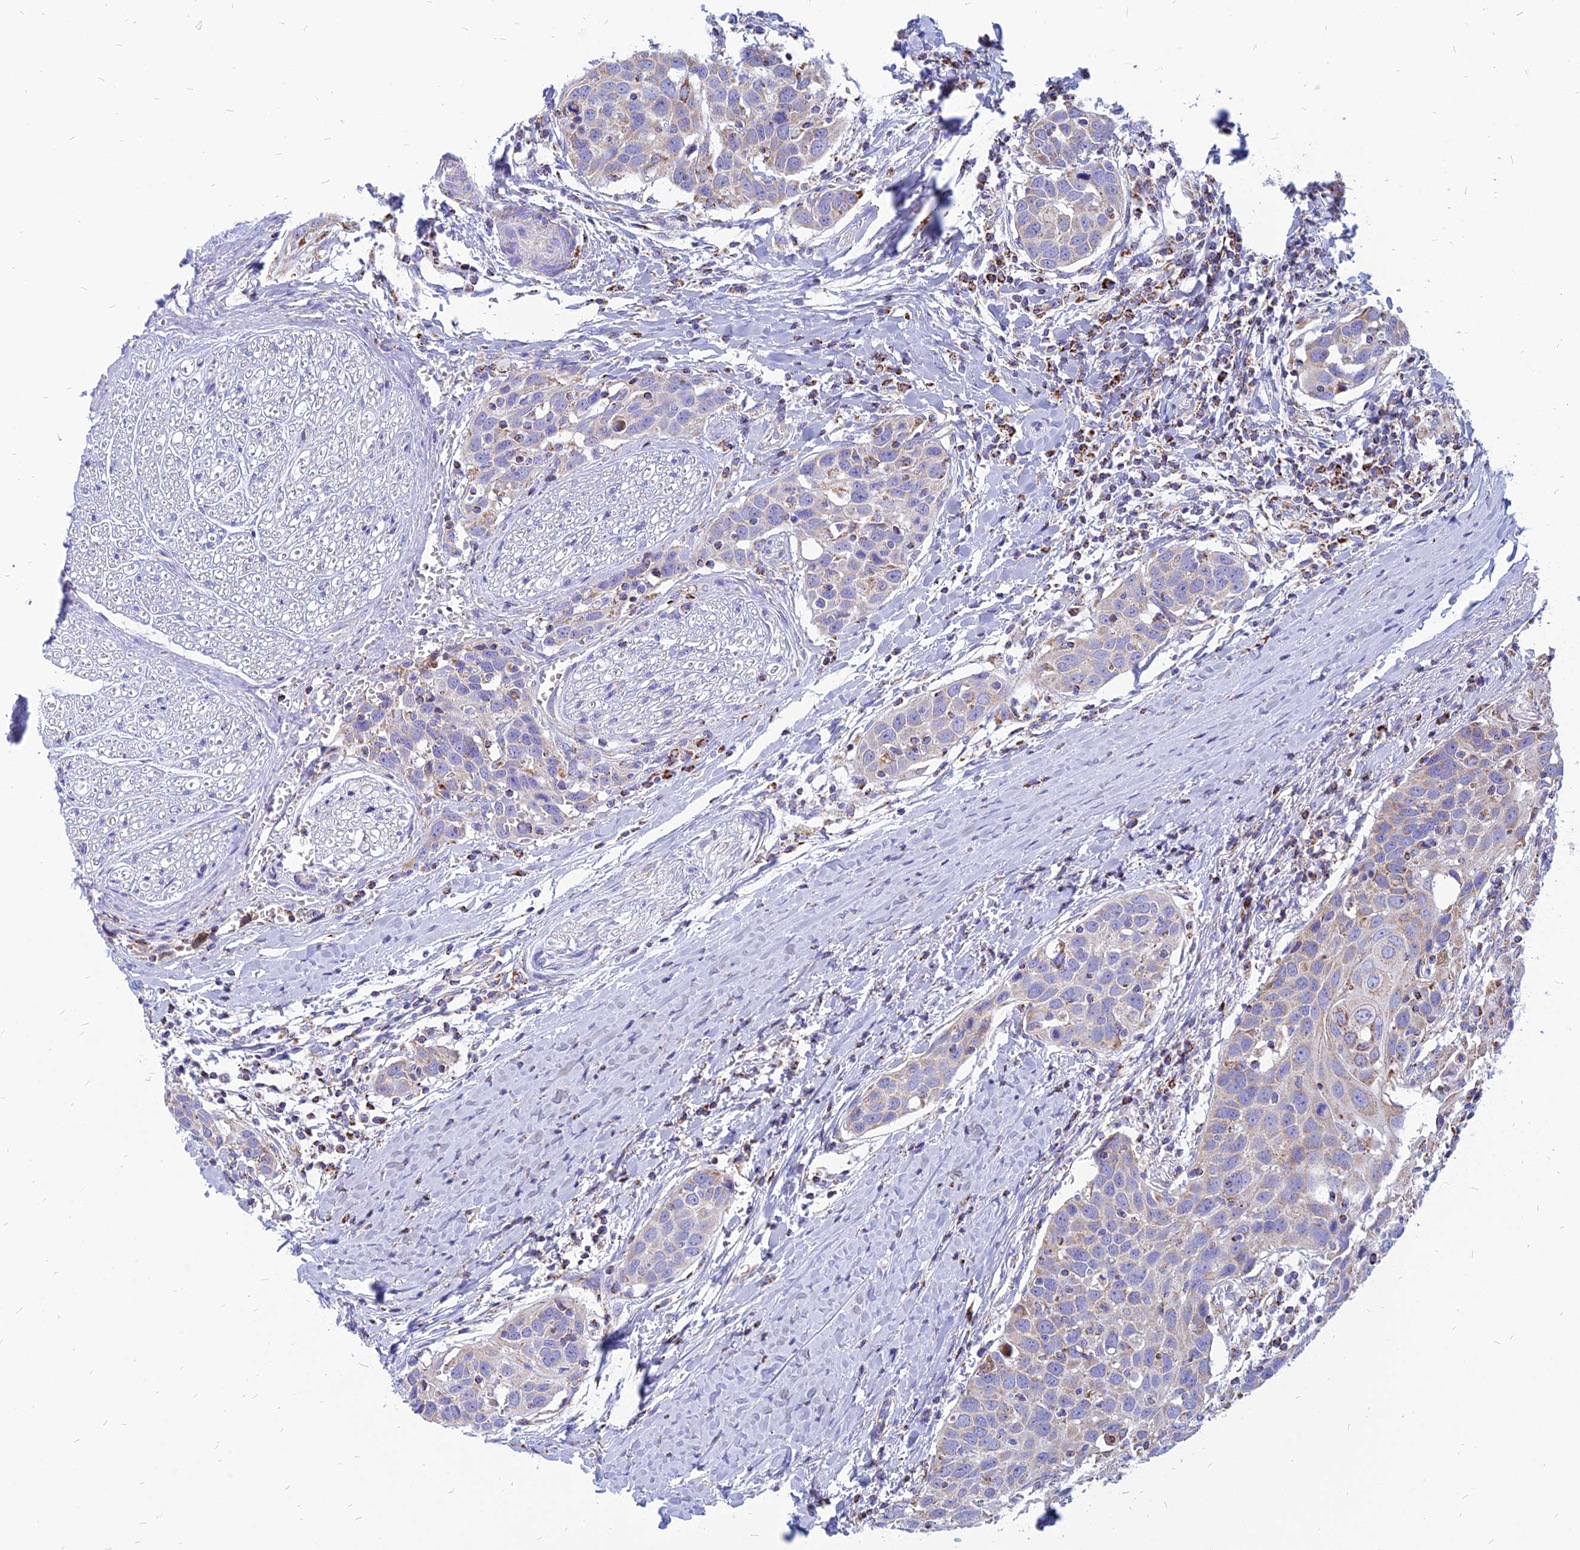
{"staining": {"intensity": "weak", "quantity": "<25%", "location": "cytoplasmic/membranous"}, "tissue": "head and neck cancer", "cell_type": "Tumor cells", "image_type": "cancer", "snomed": [{"axis": "morphology", "description": "Squamous cell carcinoma, NOS"}, {"axis": "topography", "description": "Oral tissue"}, {"axis": "topography", "description": "Head-Neck"}], "caption": "There is no significant positivity in tumor cells of squamous cell carcinoma (head and neck).", "gene": "PACC1", "patient": {"sex": "female", "age": 50}}